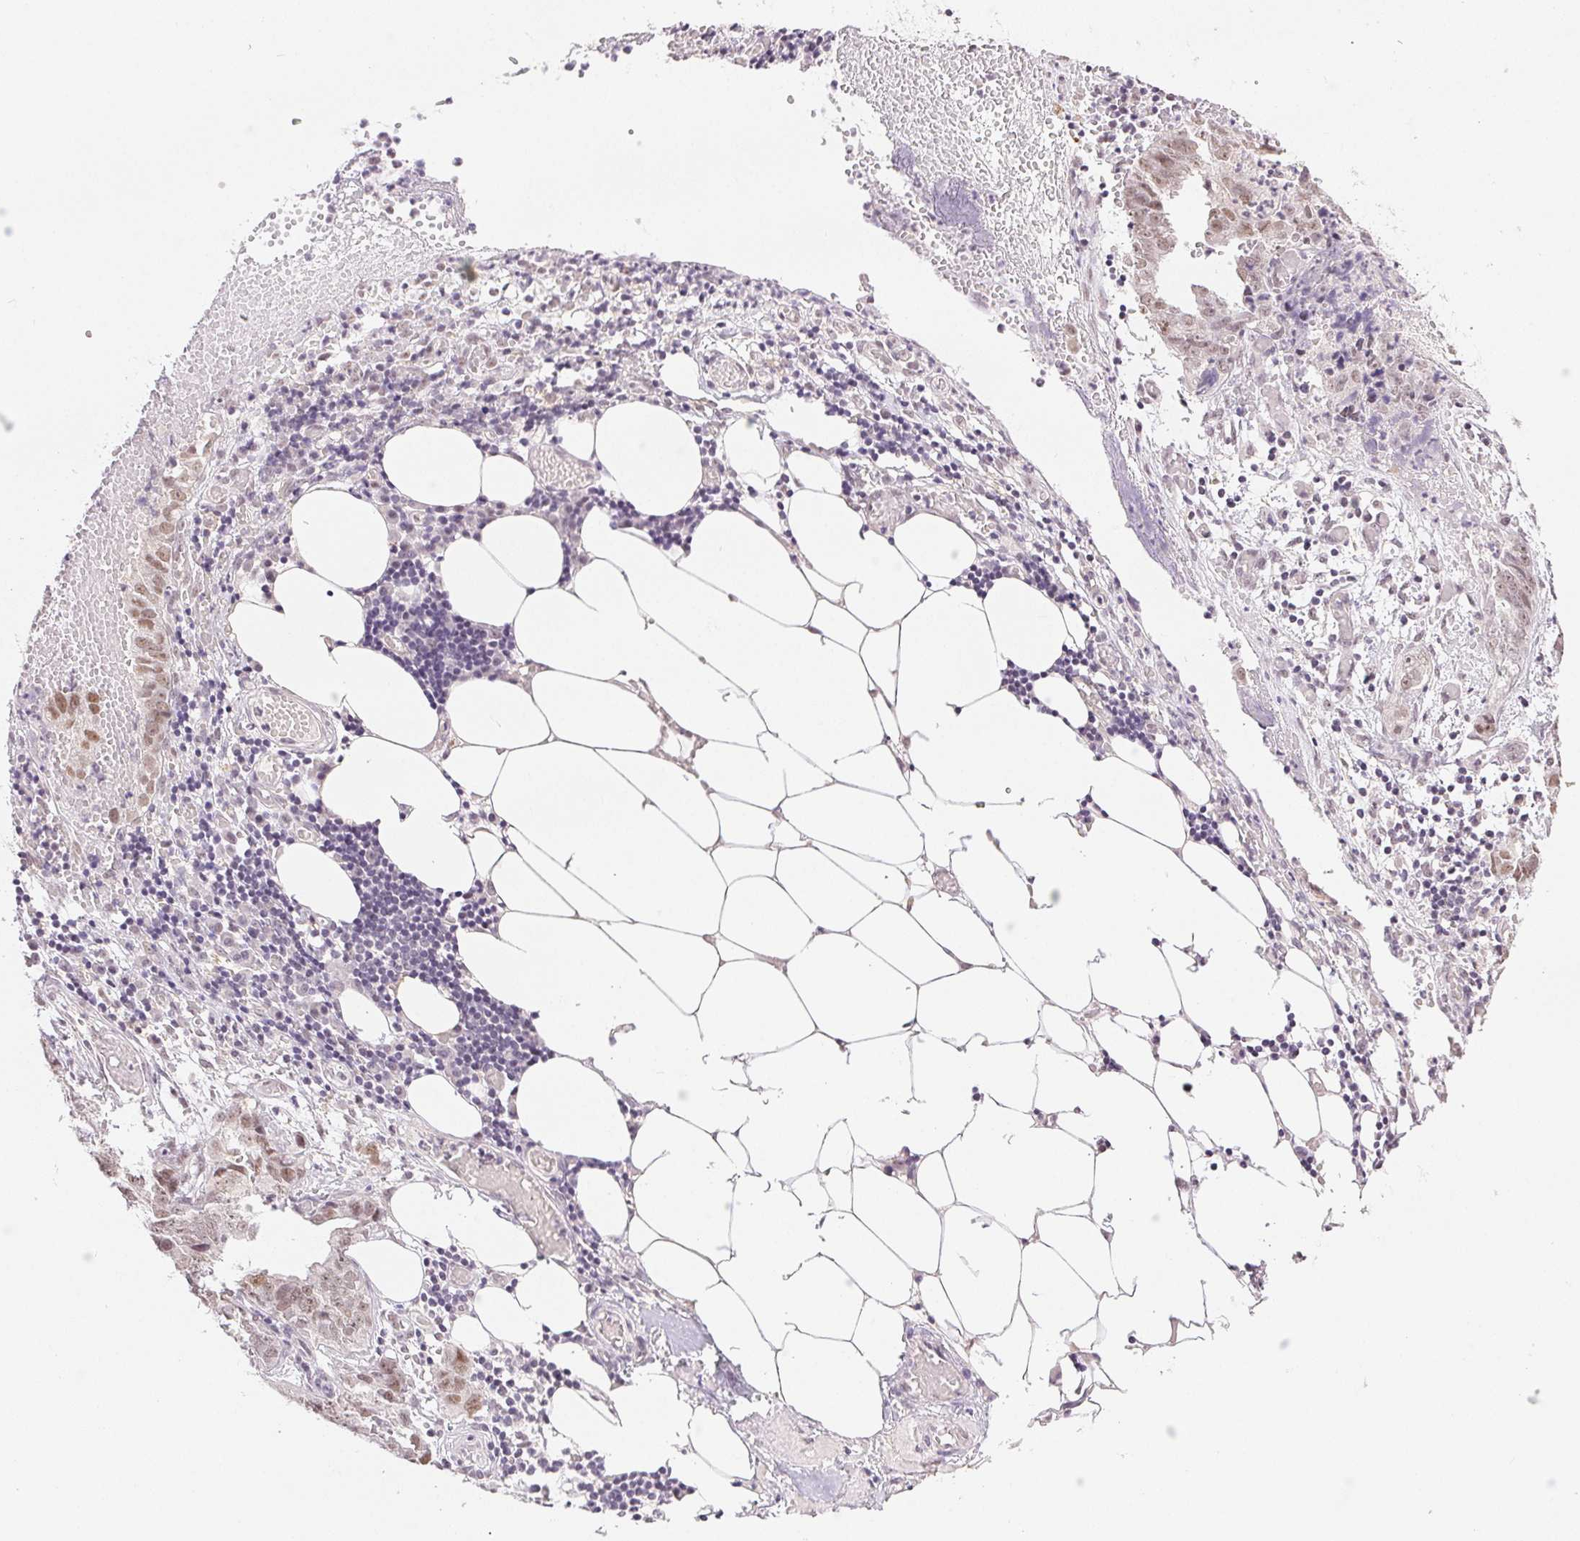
{"staining": {"intensity": "moderate", "quantity": ">75%", "location": "nuclear"}, "tissue": "ovarian cancer", "cell_type": "Tumor cells", "image_type": "cancer", "snomed": [{"axis": "morphology", "description": "Cystadenocarcinoma, serous, NOS"}, {"axis": "topography", "description": "Ovary"}], "caption": "Ovarian serous cystadenocarcinoma was stained to show a protein in brown. There is medium levels of moderate nuclear positivity in approximately >75% of tumor cells.", "gene": "PRPF18", "patient": {"sex": "female", "age": 75}}